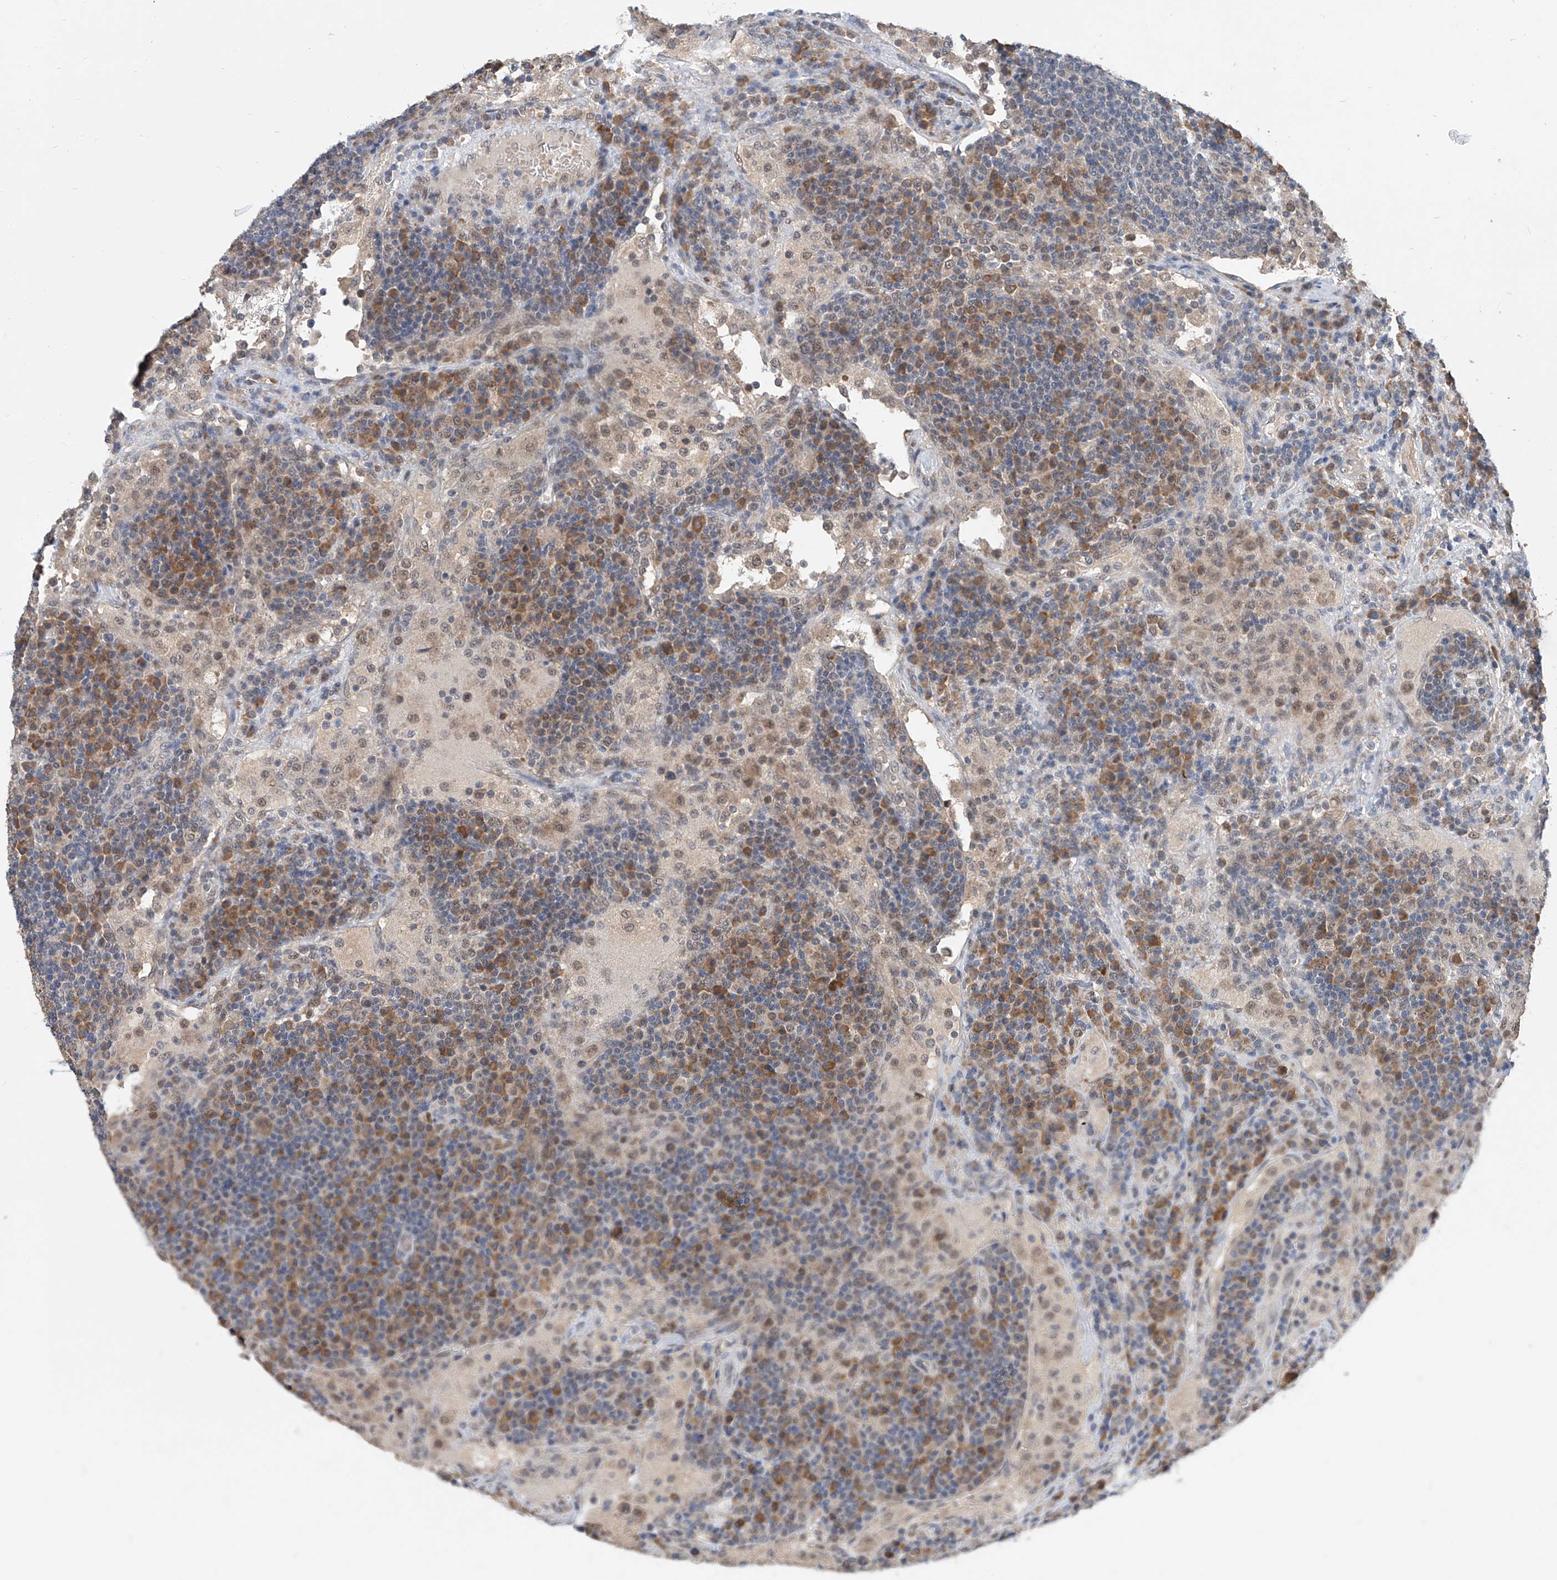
{"staining": {"intensity": "moderate", "quantity": "<25%", "location": "cytoplasmic/membranous"}, "tissue": "lymph node", "cell_type": "Non-germinal center cells", "image_type": "normal", "snomed": [{"axis": "morphology", "description": "Normal tissue, NOS"}, {"axis": "topography", "description": "Lymph node"}], "caption": "Immunohistochemical staining of normal lymph node reveals moderate cytoplasmic/membranous protein positivity in about <25% of non-germinal center cells.", "gene": "CARMIL3", "patient": {"sex": "female", "age": 53}}